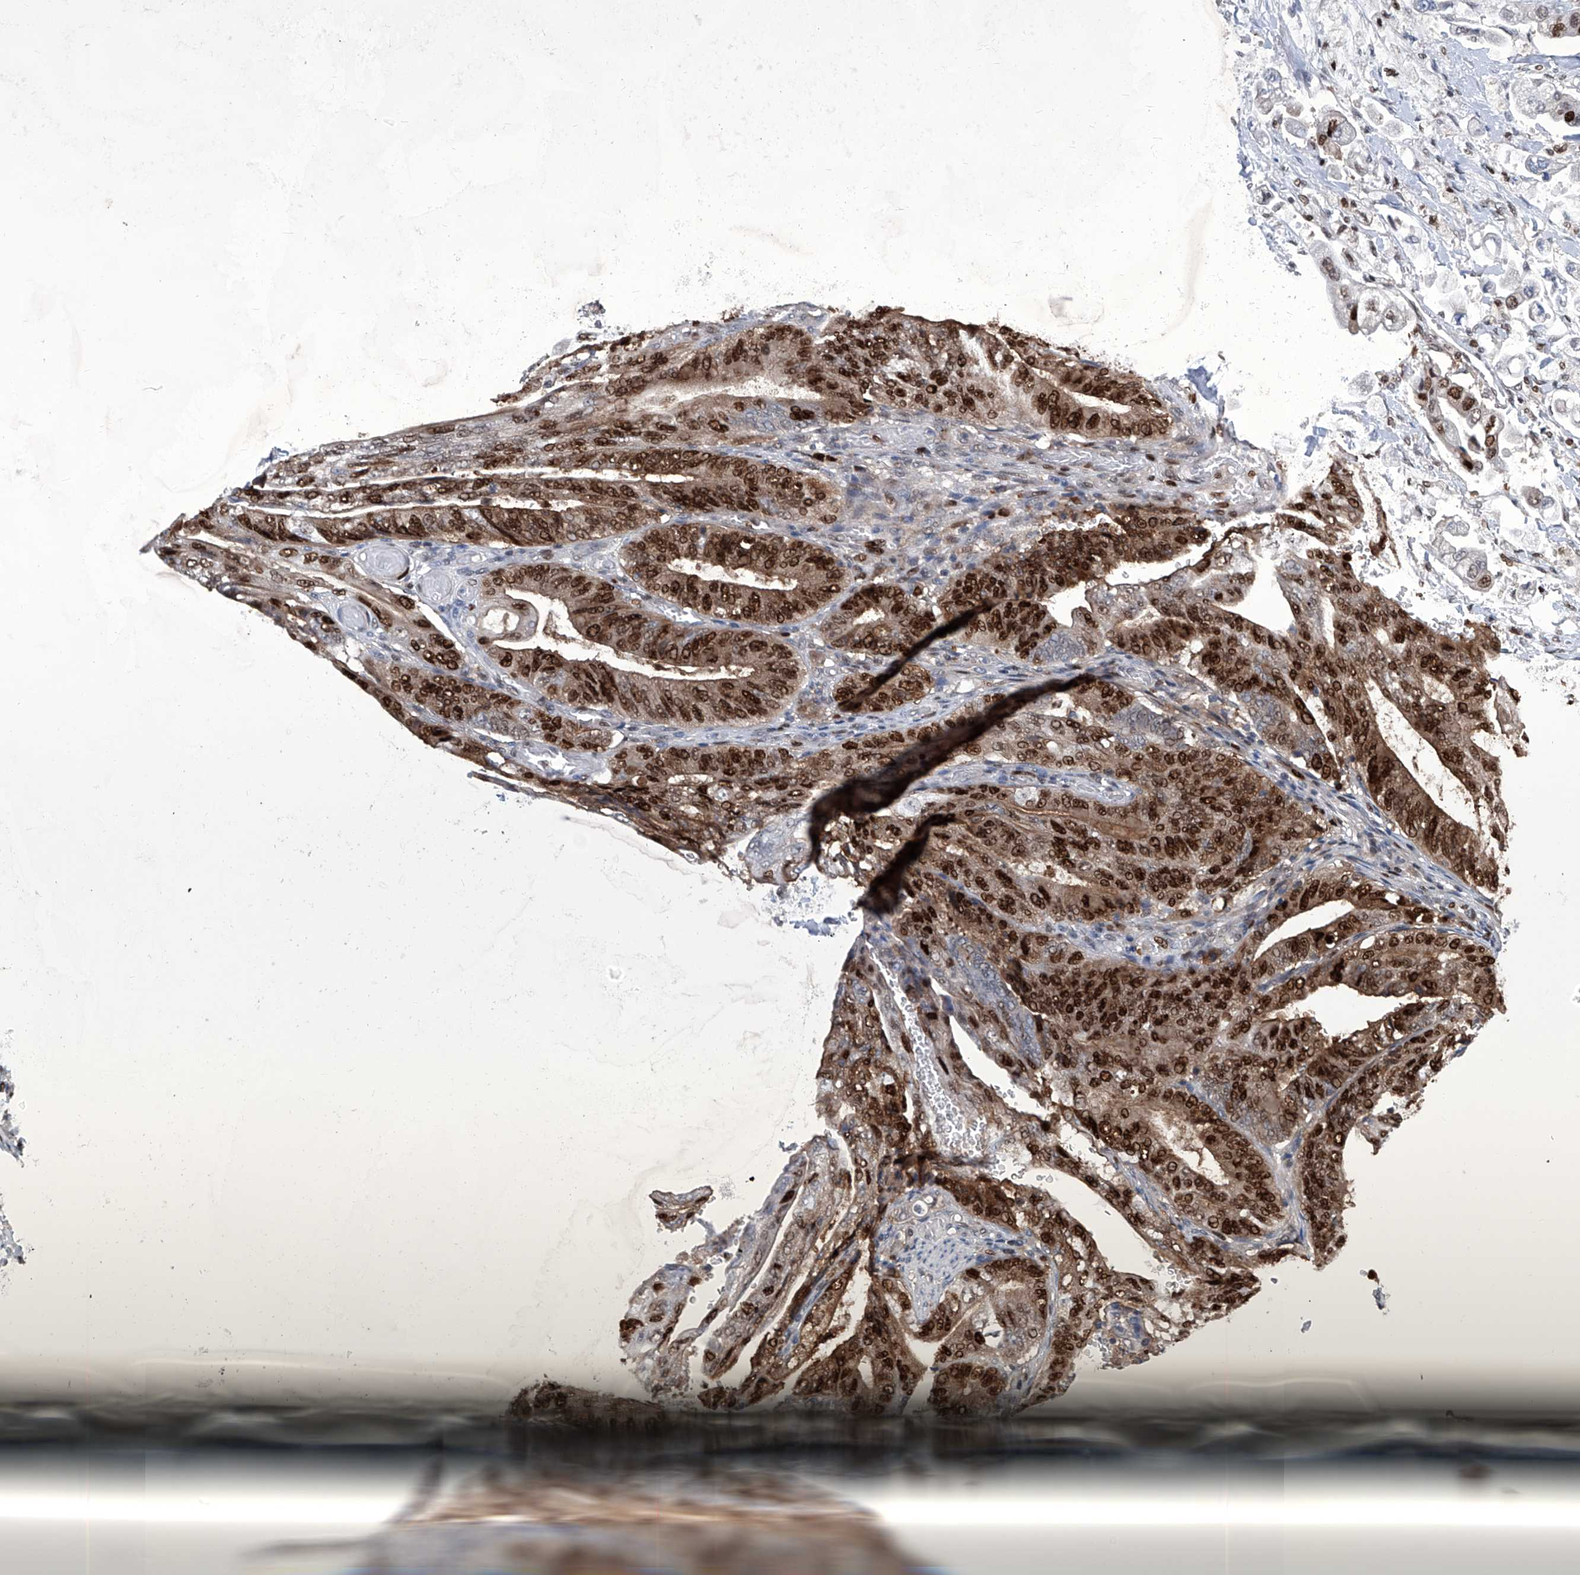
{"staining": {"intensity": "strong", "quantity": ">75%", "location": "nuclear"}, "tissue": "stomach cancer", "cell_type": "Tumor cells", "image_type": "cancer", "snomed": [{"axis": "morphology", "description": "Adenocarcinoma, NOS"}, {"axis": "topography", "description": "Stomach"}], "caption": "A histopathology image showing strong nuclear expression in about >75% of tumor cells in adenocarcinoma (stomach), as visualized by brown immunohistochemical staining.", "gene": "PCNA", "patient": {"sex": "female", "age": 73}}